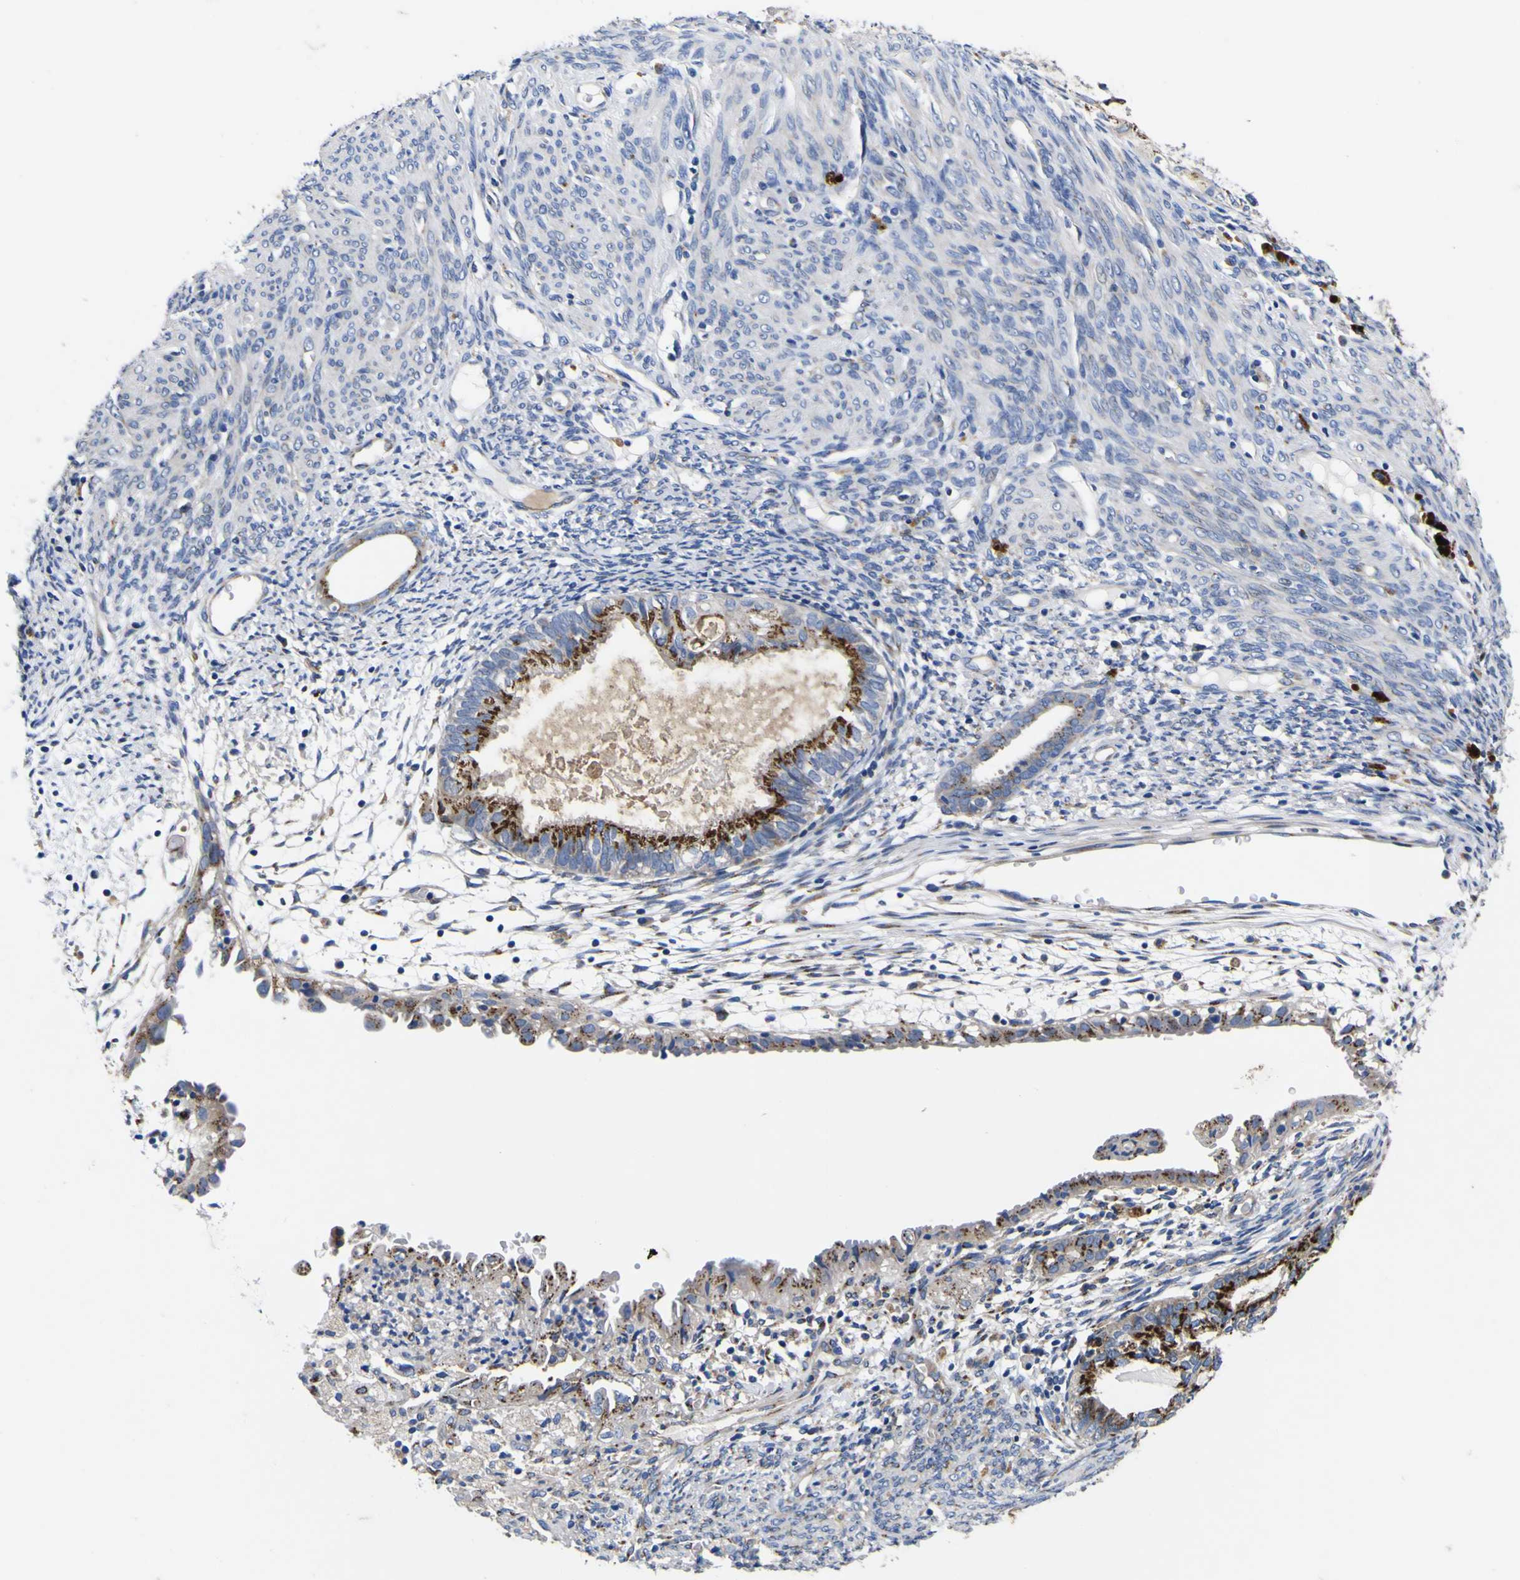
{"staining": {"intensity": "strong", "quantity": ">75%", "location": "cytoplasmic/membranous"}, "tissue": "cervical cancer", "cell_type": "Tumor cells", "image_type": "cancer", "snomed": [{"axis": "morphology", "description": "Normal tissue, NOS"}, {"axis": "morphology", "description": "Adenocarcinoma, NOS"}, {"axis": "topography", "description": "Cervix"}, {"axis": "topography", "description": "Endometrium"}], "caption": "Immunohistochemistry of adenocarcinoma (cervical) exhibits high levels of strong cytoplasmic/membranous positivity in approximately >75% of tumor cells. The protein of interest is stained brown, and the nuclei are stained in blue (DAB IHC with brightfield microscopy, high magnification).", "gene": "COA1", "patient": {"sex": "female", "age": 86}}